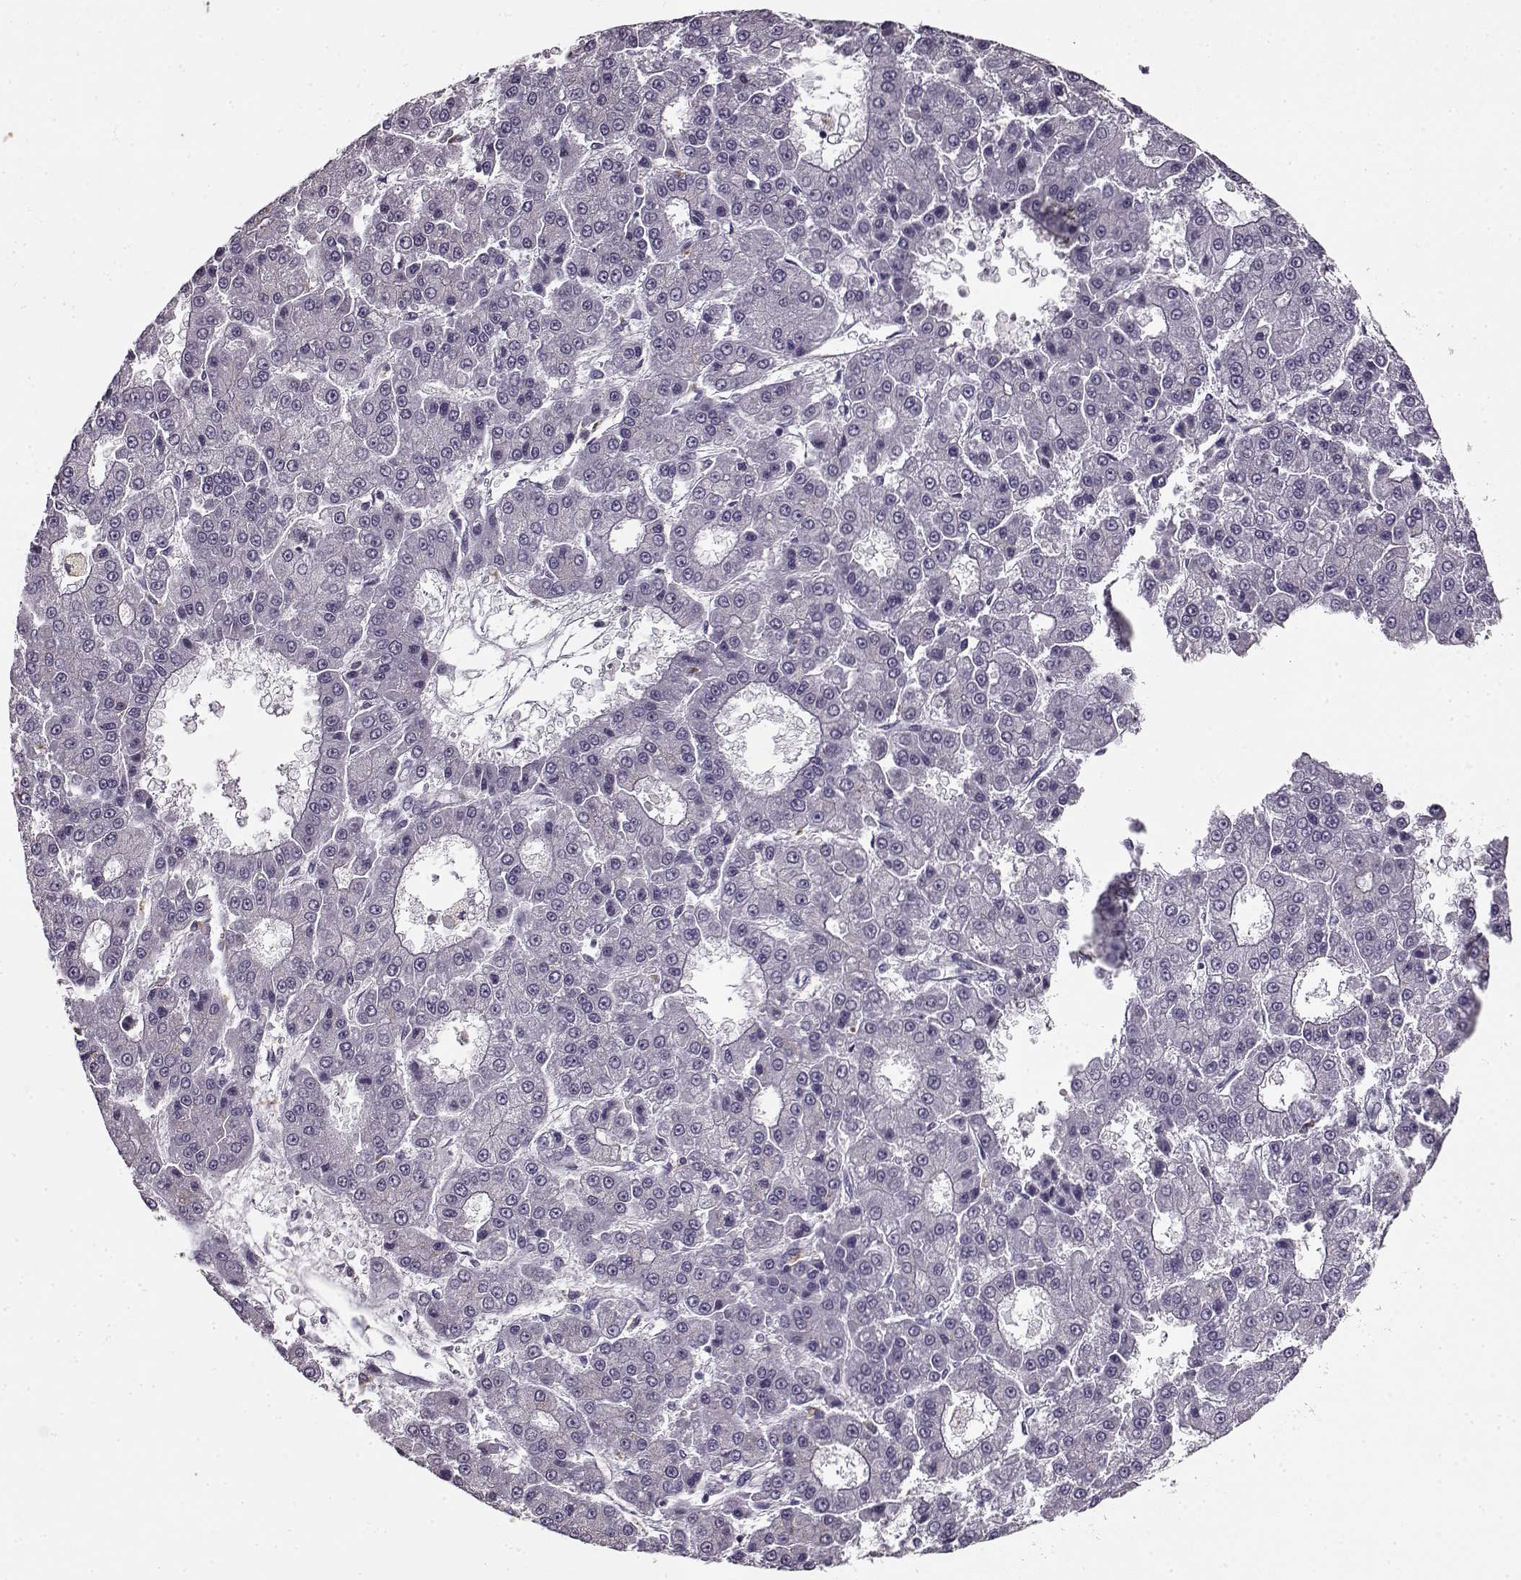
{"staining": {"intensity": "negative", "quantity": "none", "location": "none"}, "tissue": "liver cancer", "cell_type": "Tumor cells", "image_type": "cancer", "snomed": [{"axis": "morphology", "description": "Carcinoma, Hepatocellular, NOS"}, {"axis": "topography", "description": "Liver"}], "caption": "DAB (3,3'-diaminobenzidine) immunohistochemical staining of human liver hepatocellular carcinoma reveals no significant staining in tumor cells. (DAB (3,3'-diaminobenzidine) IHC, high magnification).", "gene": "RP1L1", "patient": {"sex": "male", "age": 70}}